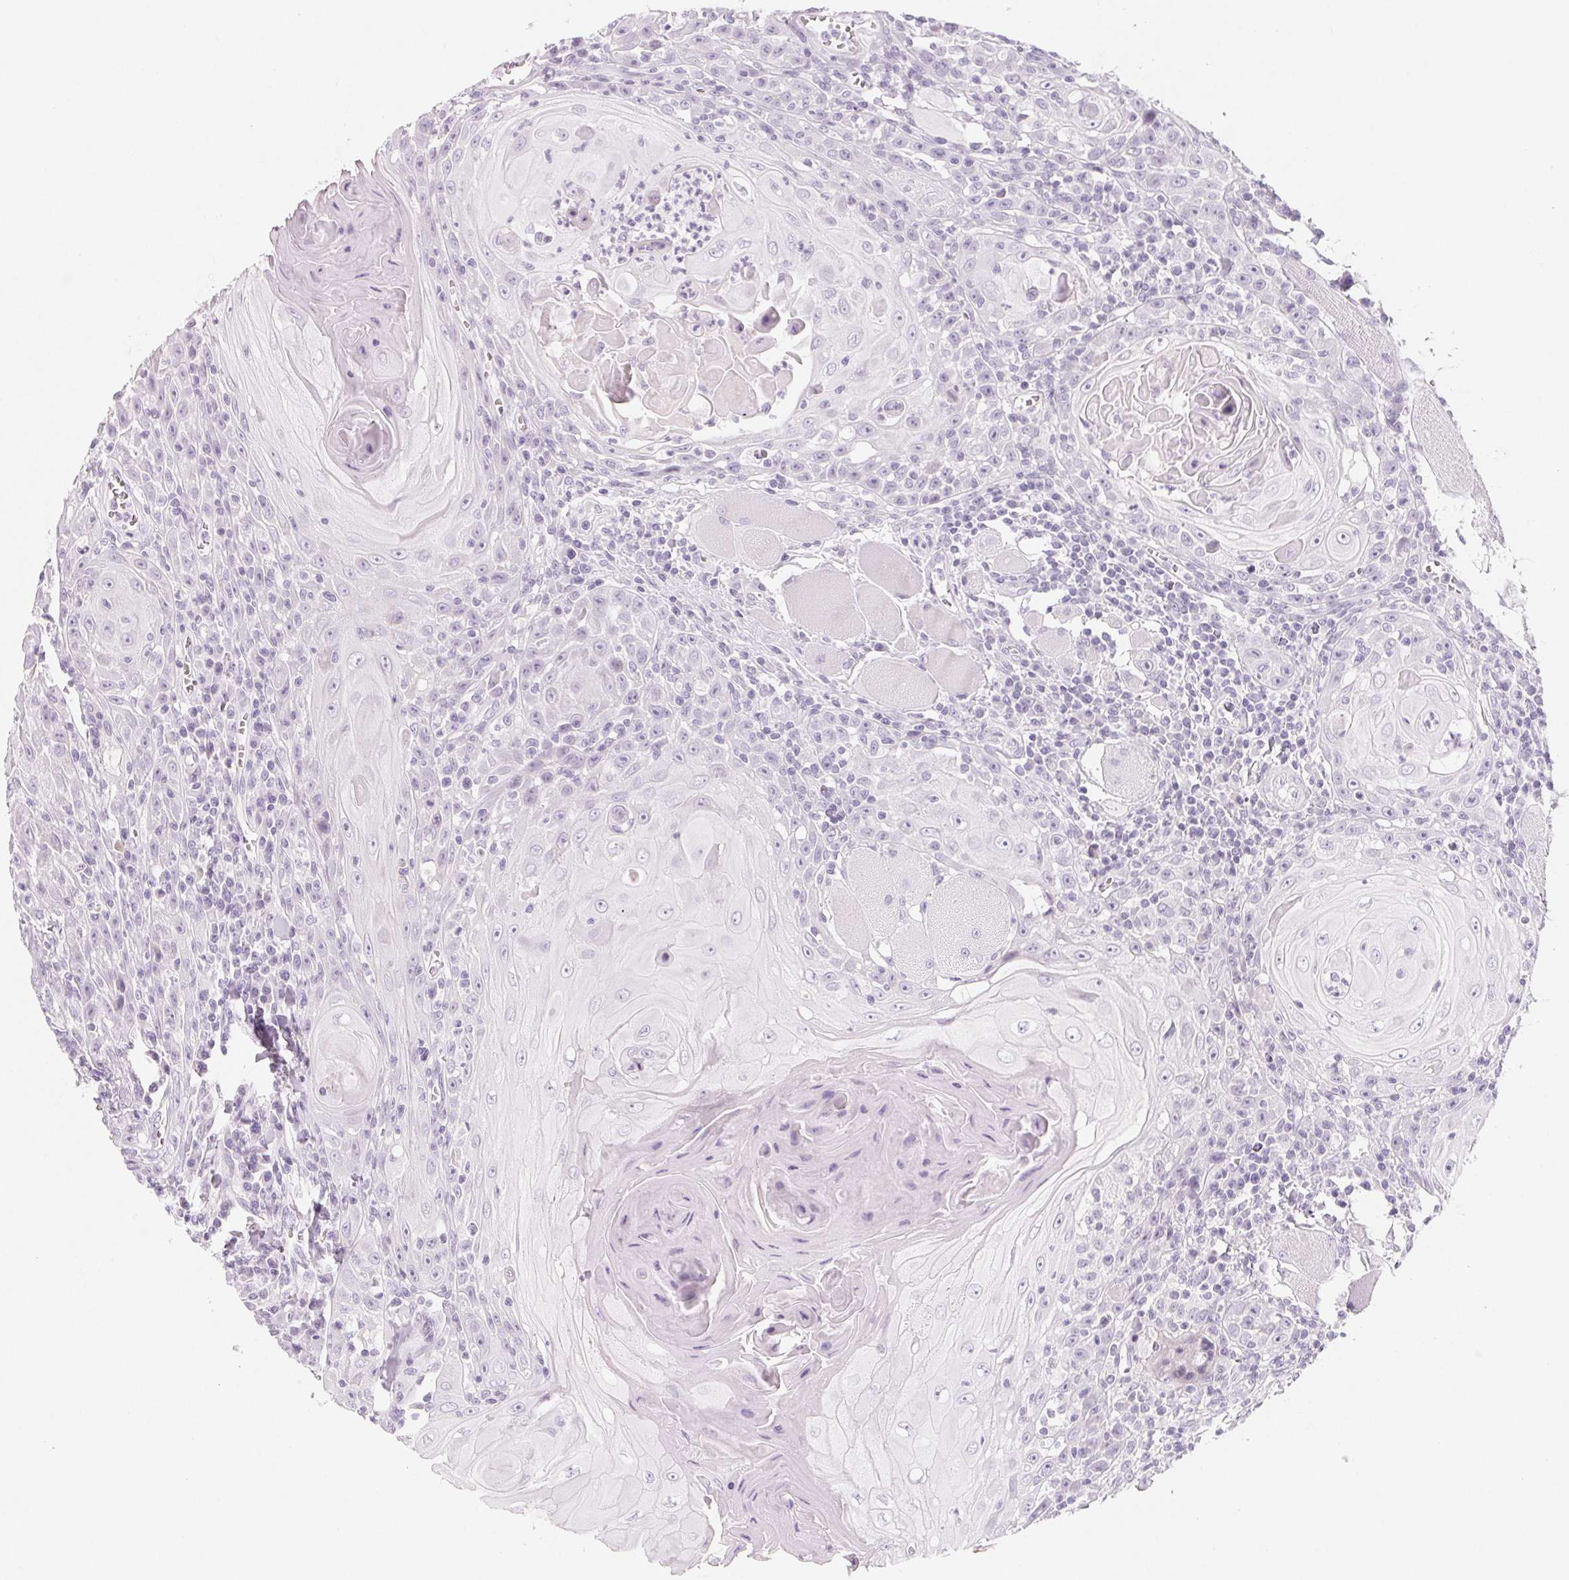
{"staining": {"intensity": "negative", "quantity": "none", "location": "none"}, "tissue": "head and neck cancer", "cell_type": "Tumor cells", "image_type": "cancer", "snomed": [{"axis": "morphology", "description": "Squamous cell carcinoma, NOS"}, {"axis": "topography", "description": "Head-Neck"}], "caption": "Head and neck cancer (squamous cell carcinoma) was stained to show a protein in brown. There is no significant expression in tumor cells.", "gene": "SH3GL2", "patient": {"sex": "male", "age": 52}}